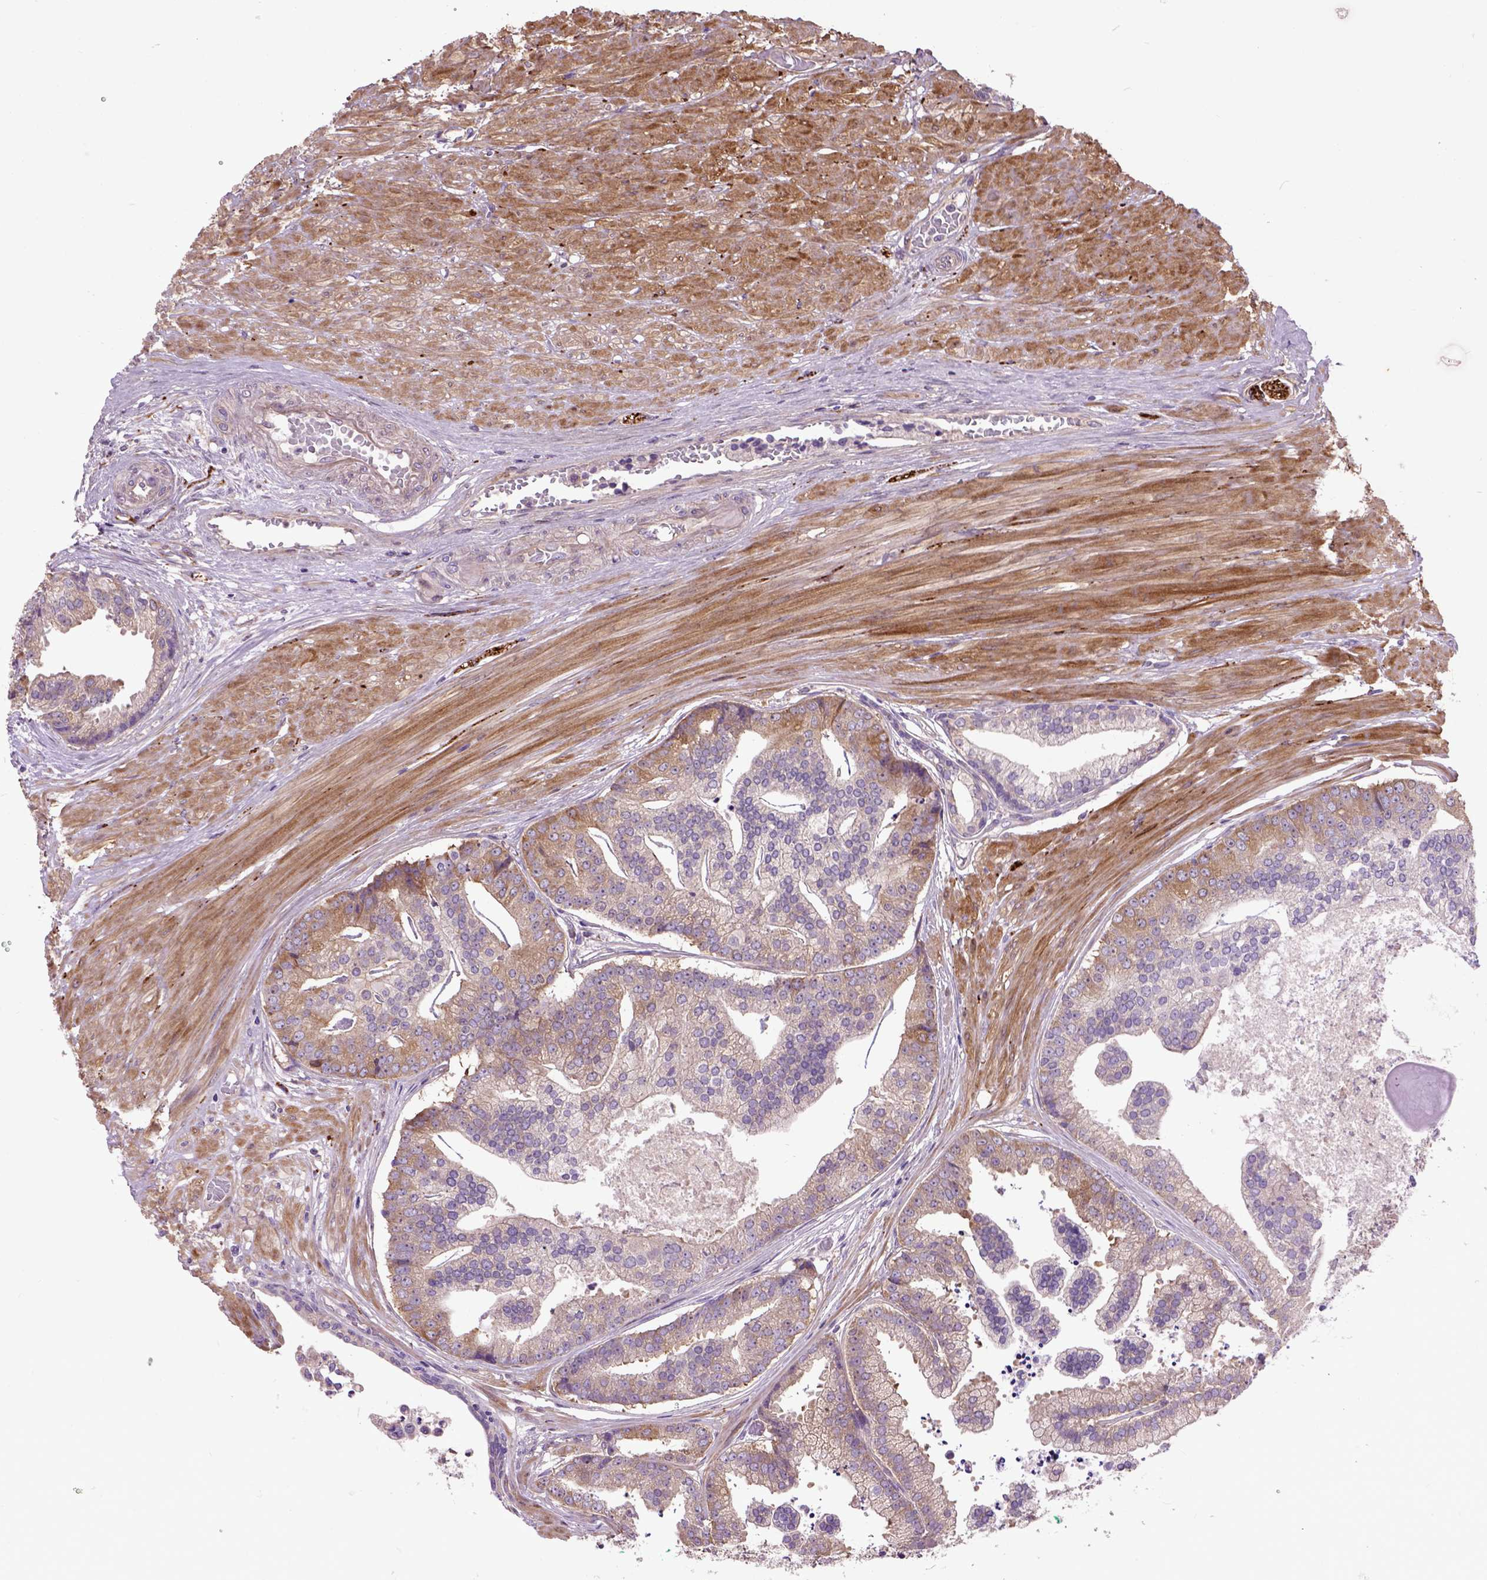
{"staining": {"intensity": "moderate", "quantity": "25%-75%", "location": "cytoplasmic/membranous"}, "tissue": "prostate cancer", "cell_type": "Tumor cells", "image_type": "cancer", "snomed": [{"axis": "morphology", "description": "Adenocarcinoma, NOS"}, {"axis": "topography", "description": "Prostate and seminal vesicle, NOS"}, {"axis": "topography", "description": "Prostate"}], "caption": "Protein expression analysis of prostate cancer (adenocarcinoma) demonstrates moderate cytoplasmic/membranous expression in about 25%-75% of tumor cells. Nuclei are stained in blue.", "gene": "MAPT", "patient": {"sex": "male", "age": 44}}